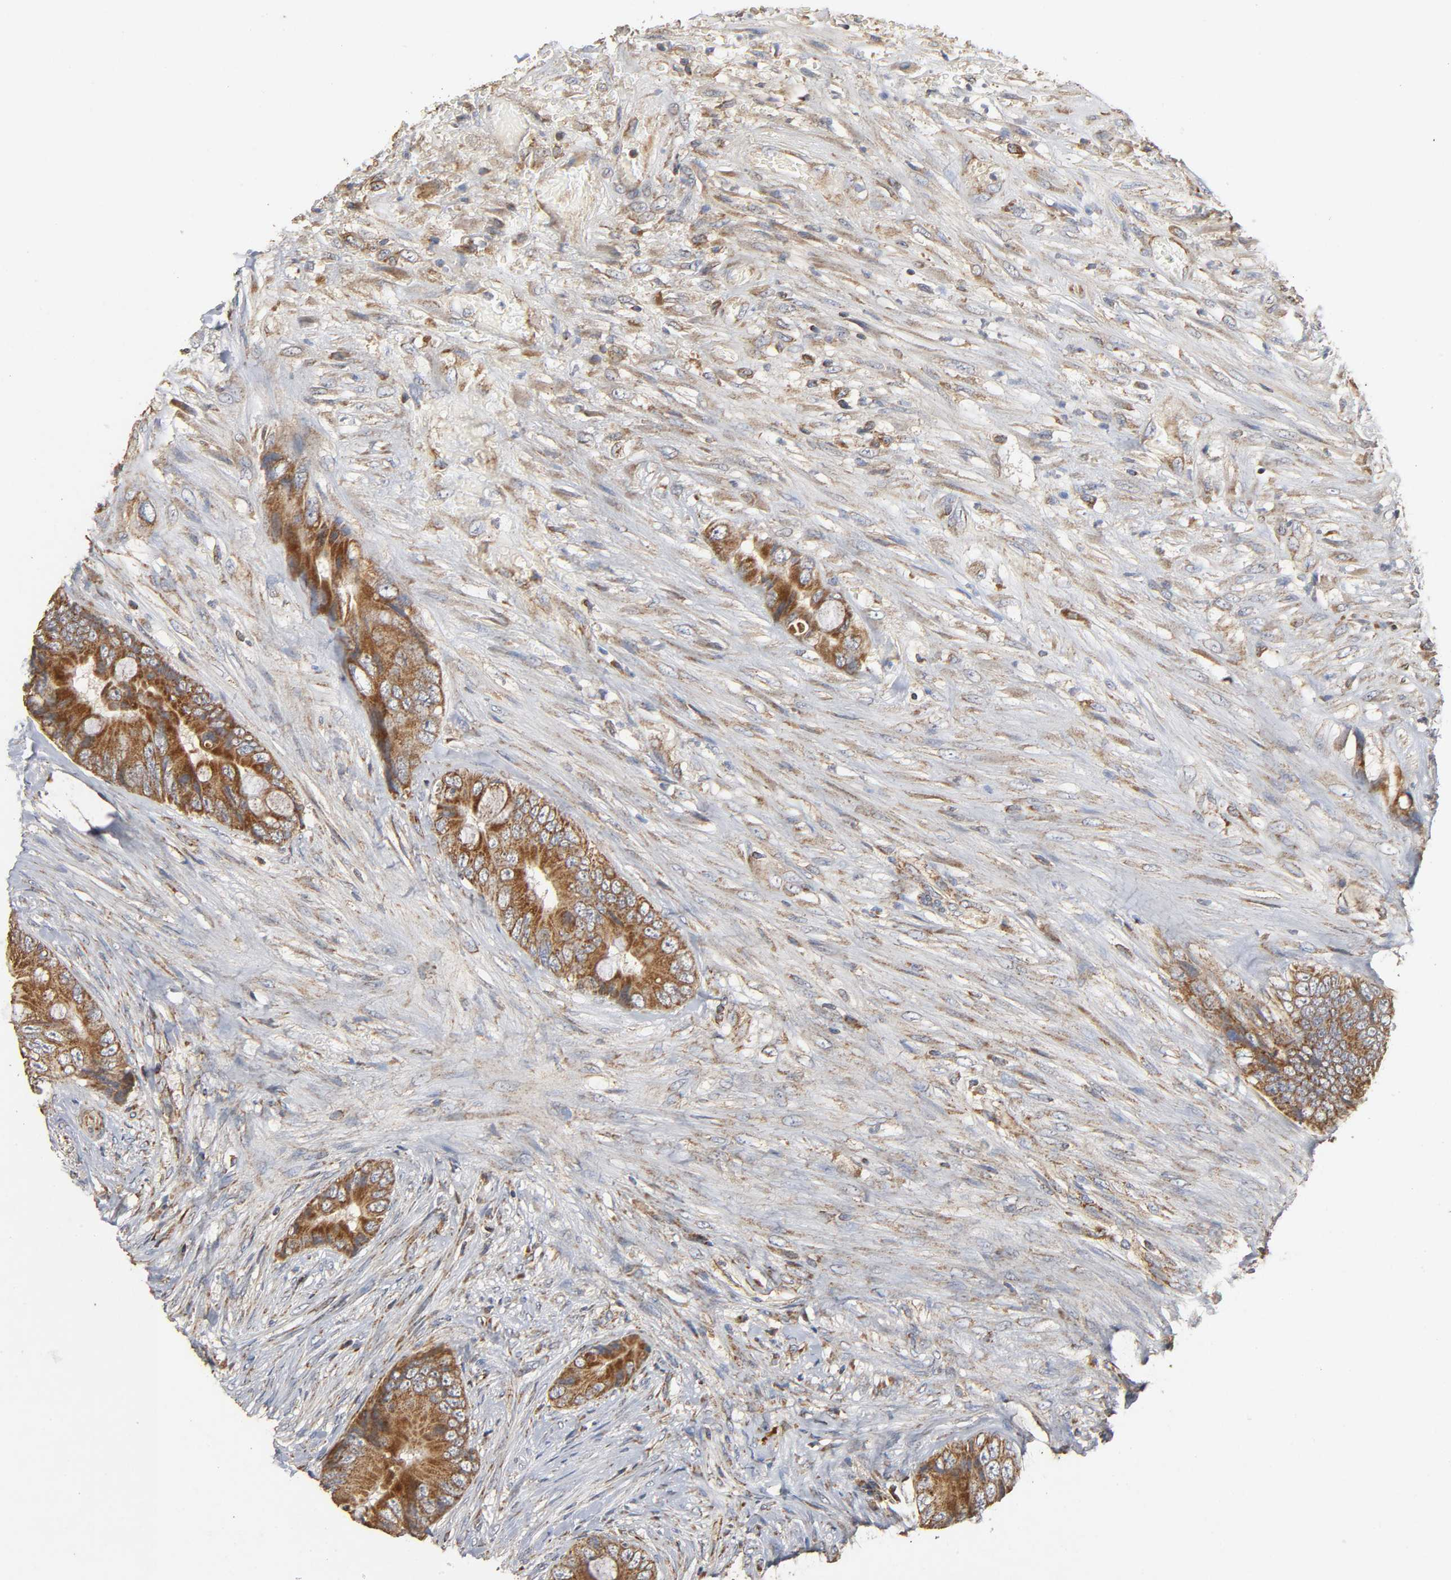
{"staining": {"intensity": "strong", "quantity": ">75%", "location": "cytoplasmic/membranous"}, "tissue": "colorectal cancer", "cell_type": "Tumor cells", "image_type": "cancer", "snomed": [{"axis": "morphology", "description": "Adenocarcinoma, NOS"}, {"axis": "topography", "description": "Rectum"}], "caption": "A high-resolution photomicrograph shows IHC staining of colorectal cancer, which demonstrates strong cytoplasmic/membranous staining in about >75% of tumor cells.", "gene": "NDUFS3", "patient": {"sex": "female", "age": 77}}